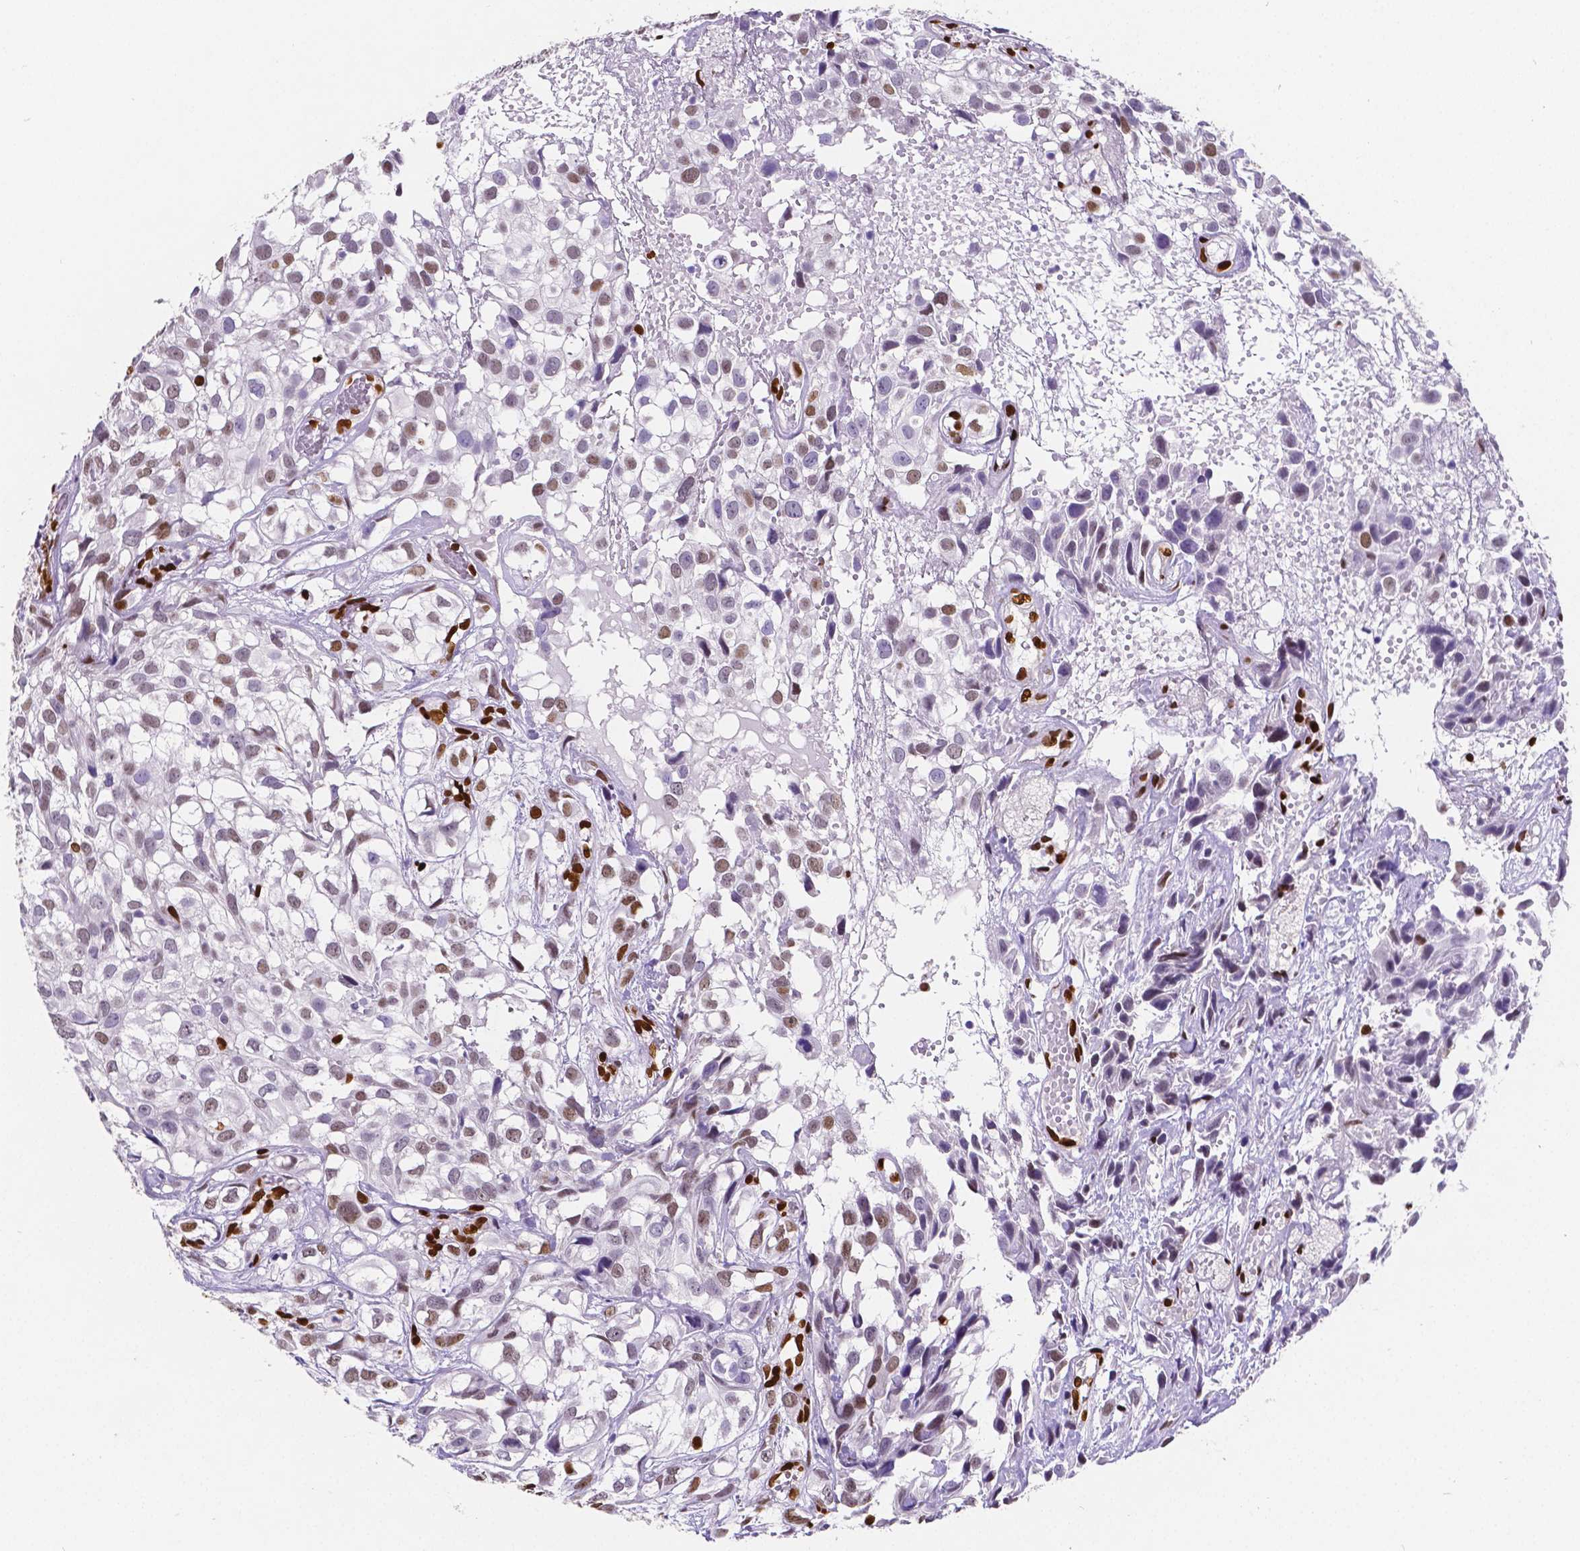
{"staining": {"intensity": "weak", "quantity": "25%-75%", "location": "nuclear"}, "tissue": "urothelial cancer", "cell_type": "Tumor cells", "image_type": "cancer", "snomed": [{"axis": "morphology", "description": "Urothelial carcinoma, High grade"}, {"axis": "topography", "description": "Urinary bladder"}], "caption": "Tumor cells exhibit low levels of weak nuclear staining in approximately 25%-75% of cells in human high-grade urothelial carcinoma. The protein of interest is stained brown, and the nuclei are stained in blue (DAB IHC with brightfield microscopy, high magnification).", "gene": "MEF2C", "patient": {"sex": "male", "age": 56}}